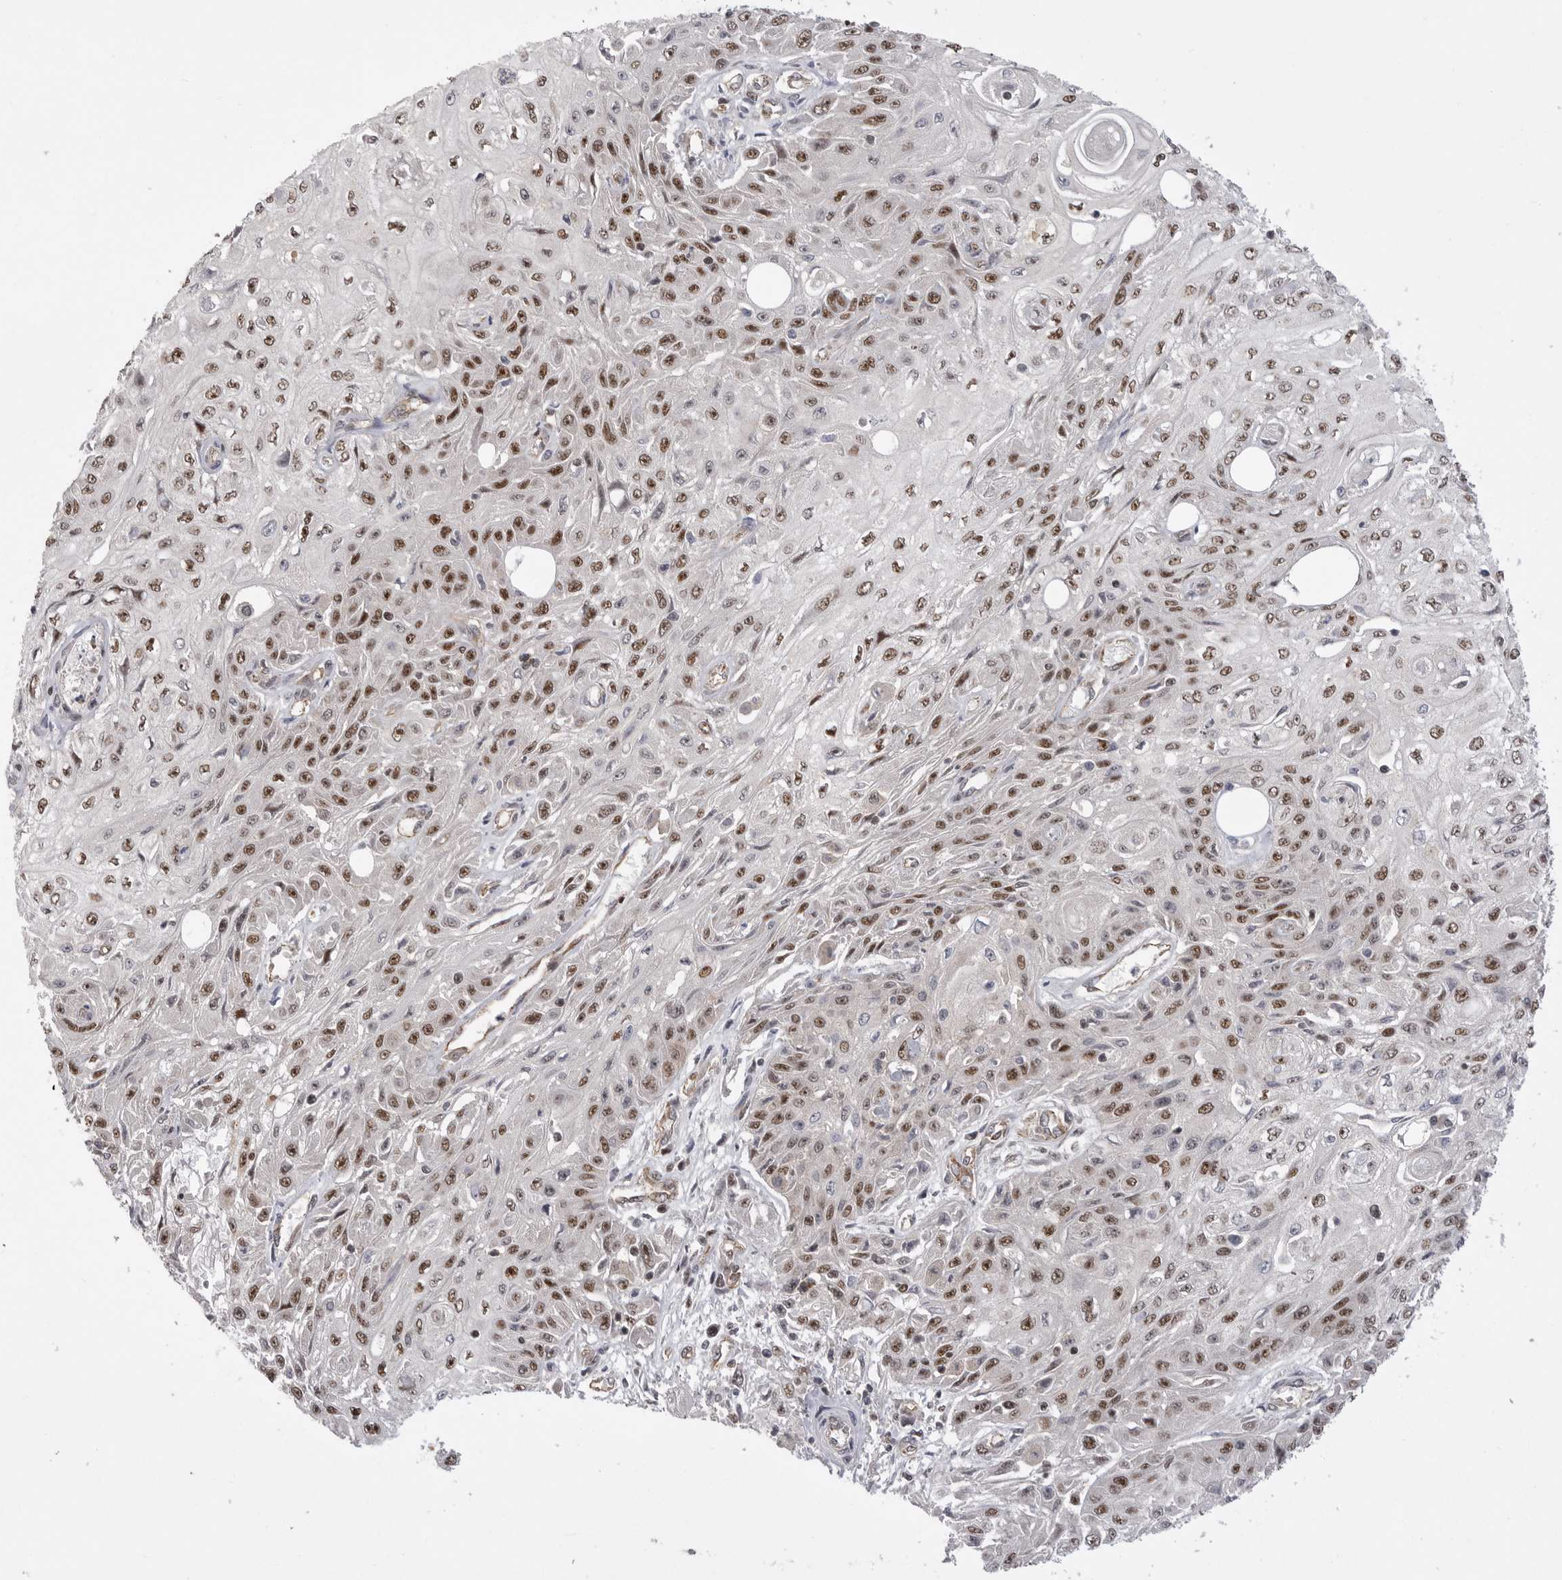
{"staining": {"intensity": "strong", "quantity": ">75%", "location": "nuclear"}, "tissue": "skin cancer", "cell_type": "Tumor cells", "image_type": "cancer", "snomed": [{"axis": "morphology", "description": "Squamous cell carcinoma, NOS"}, {"axis": "morphology", "description": "Squamous cell carcinoma, metastatic, NOS"}, {"axis": "topography", "description": "Skin"}, {"axis": "topography", "description": "Lymph node"}], "caption": "Squamous cell carcinoma (skin) stained with DAB (3,3'-diaminobenzidine) IHC exhibits high levels of strong nuclear positivity in about >75% of tumor cells. The staining was performed using DAB, with brown indicating positive protein expression. Nuclei are stained blue with hematoxylin.", "gene": "PPP1R8", "patient": {"sex": "male", "age": 75}}